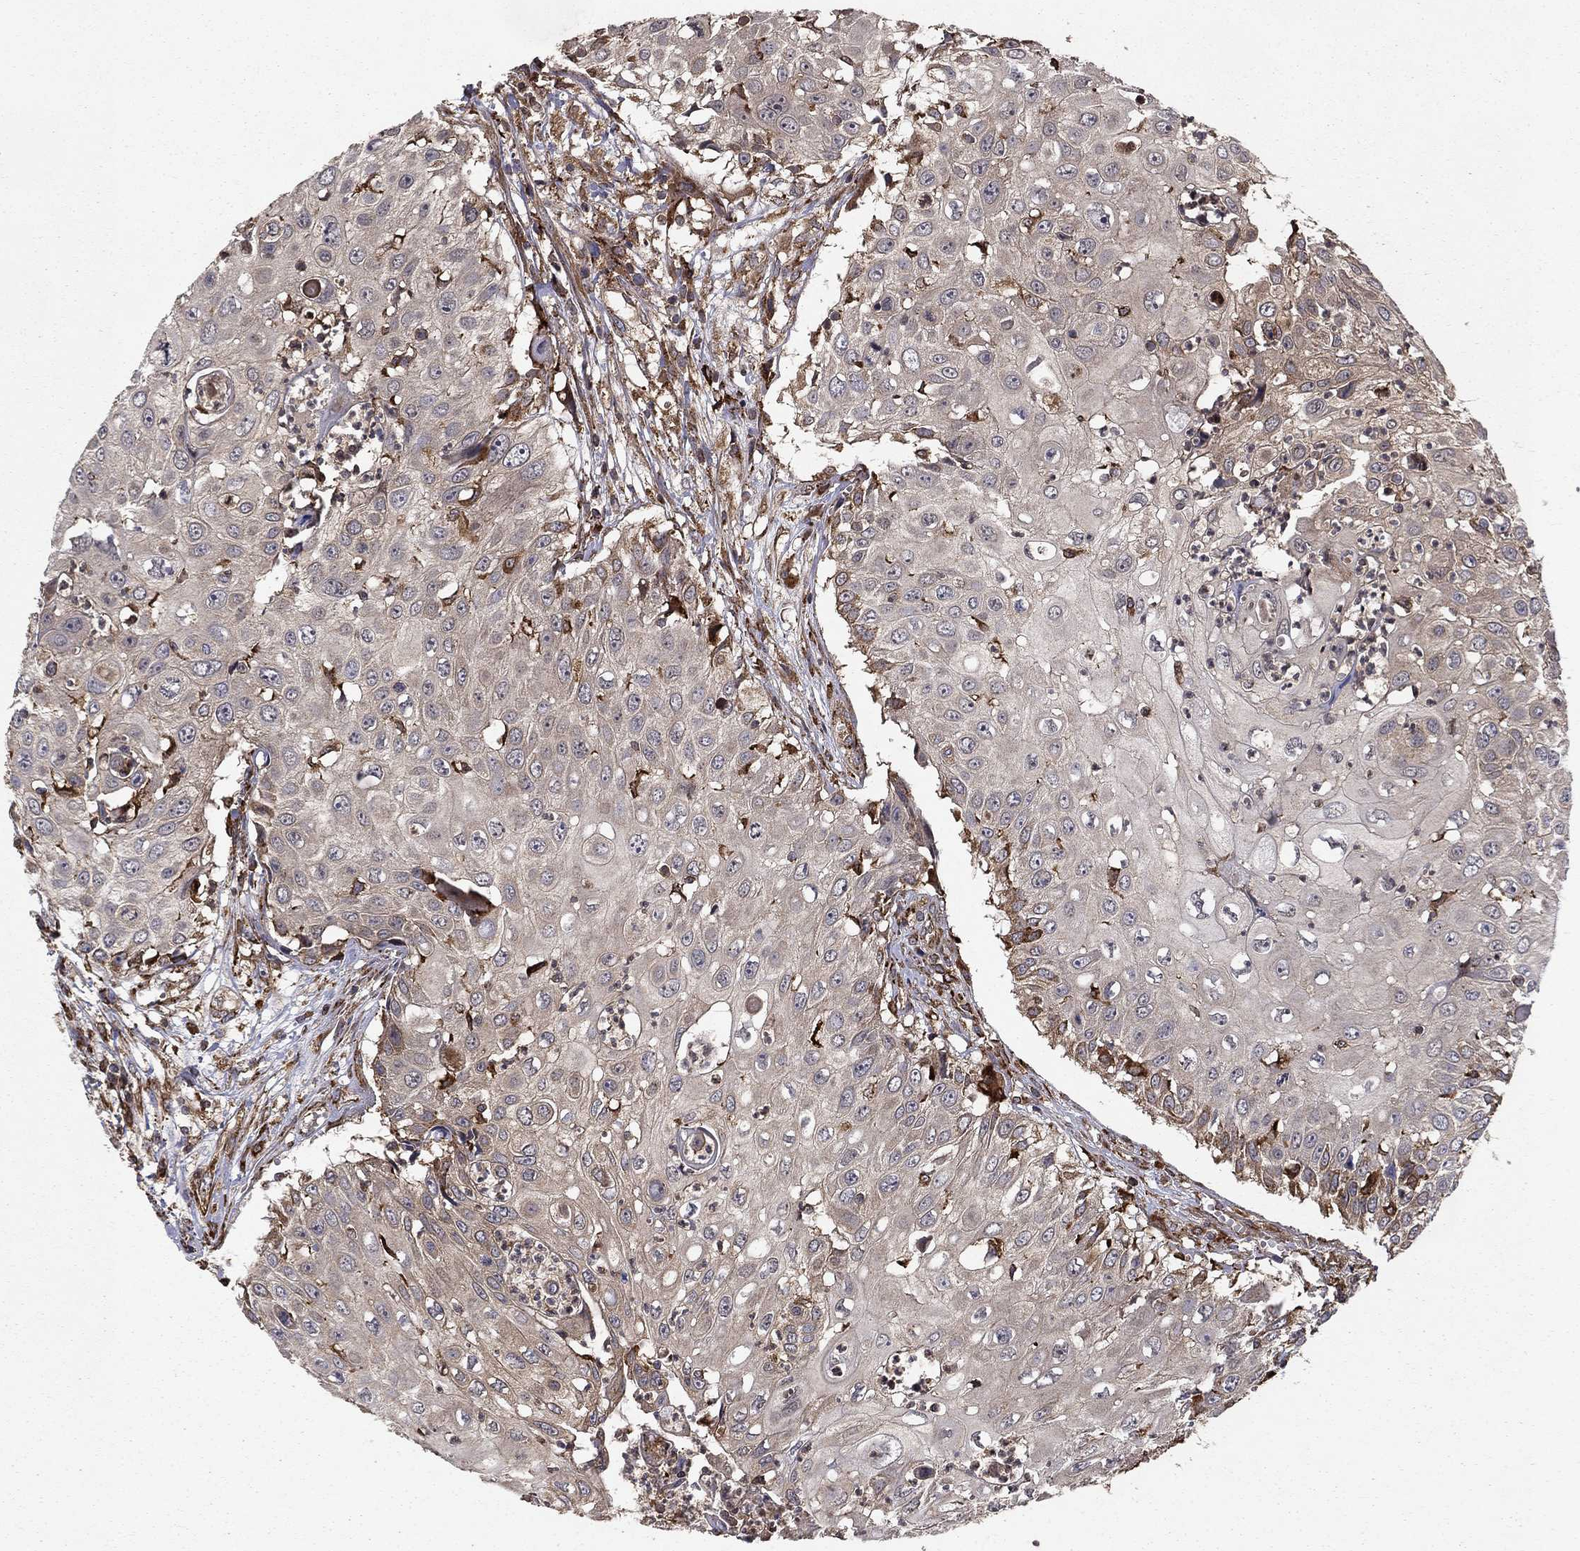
{"staining": {"intensity": "negative", "quantity": "none", "location": "none"}, "tissue": "urothelial cancer", "cell_type": "Tumor cells", "image_type": "cancer", "snomed": [{"axis": "morphology", "description": "Urothelial carcinoma, High grade"}, {"axis": "topography", "description": "Urinary bladder"}], "caption": "The immunohistochemistry histopathology image has no significant expression in tumor cells of urothelial cancer tissue.", "gene": "BABAM2", "patient": {"sex": "female", "age": 79}}